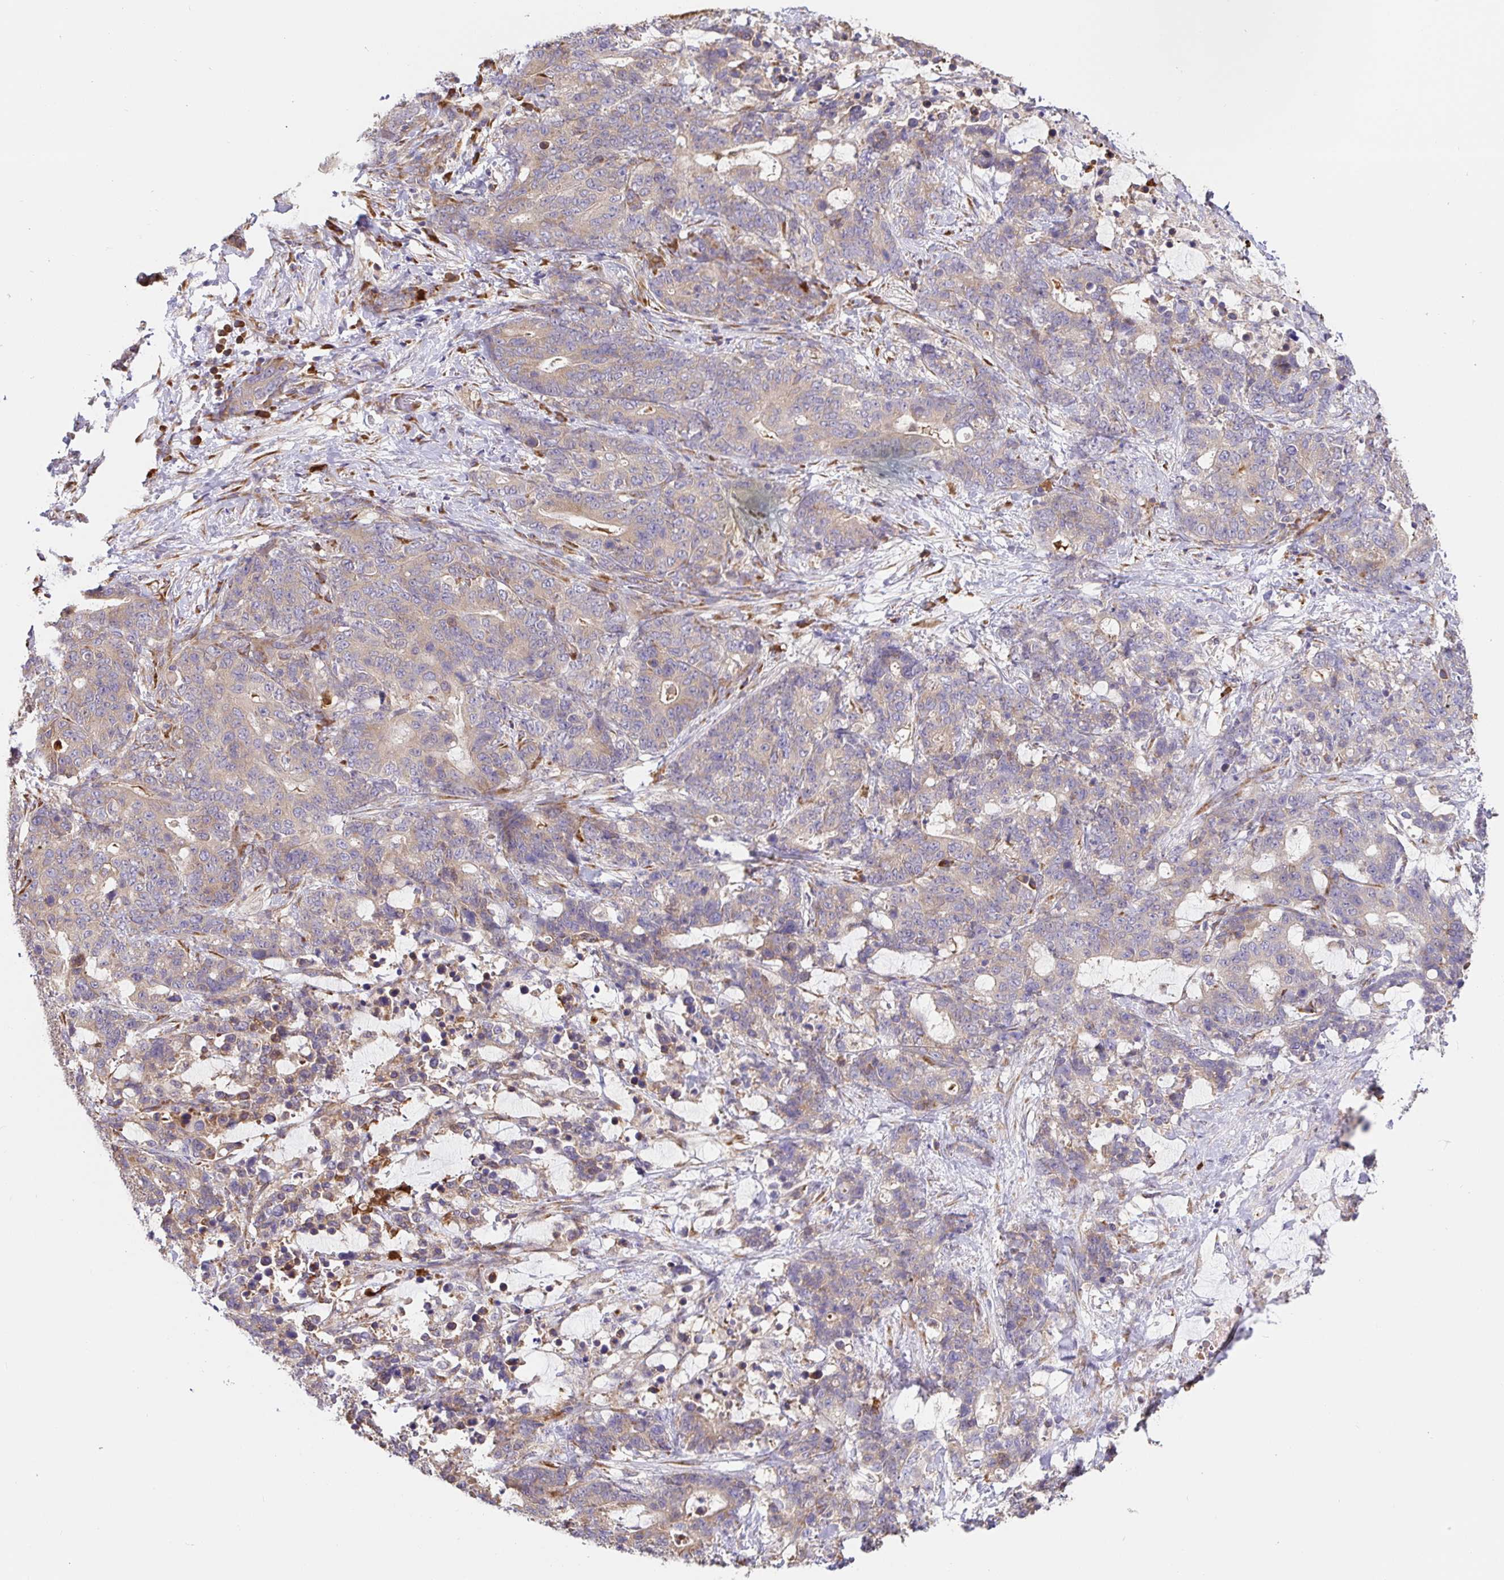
{"staining": {"intensity": "negative", "quantity": "none", "location": "none"}, "tissue": "stomach cancer", "cell_type": "Tumor cells", "image_type": "cancer", "snomed": [{"axis": "morphology", "description": "Normal tissue, NOS"}, {"axis": "morphology", "description": "Adenocarcinoma, NOS"}, {"axis": "topography", "description": "Stomach"}], "caption": "DAB immunohistochemical staining of stomach adenocarcinoma demonstrates no significant staining in tumor cells.", "gene": "PDPK1", "patient": {"sex": "female", "age": 64}}